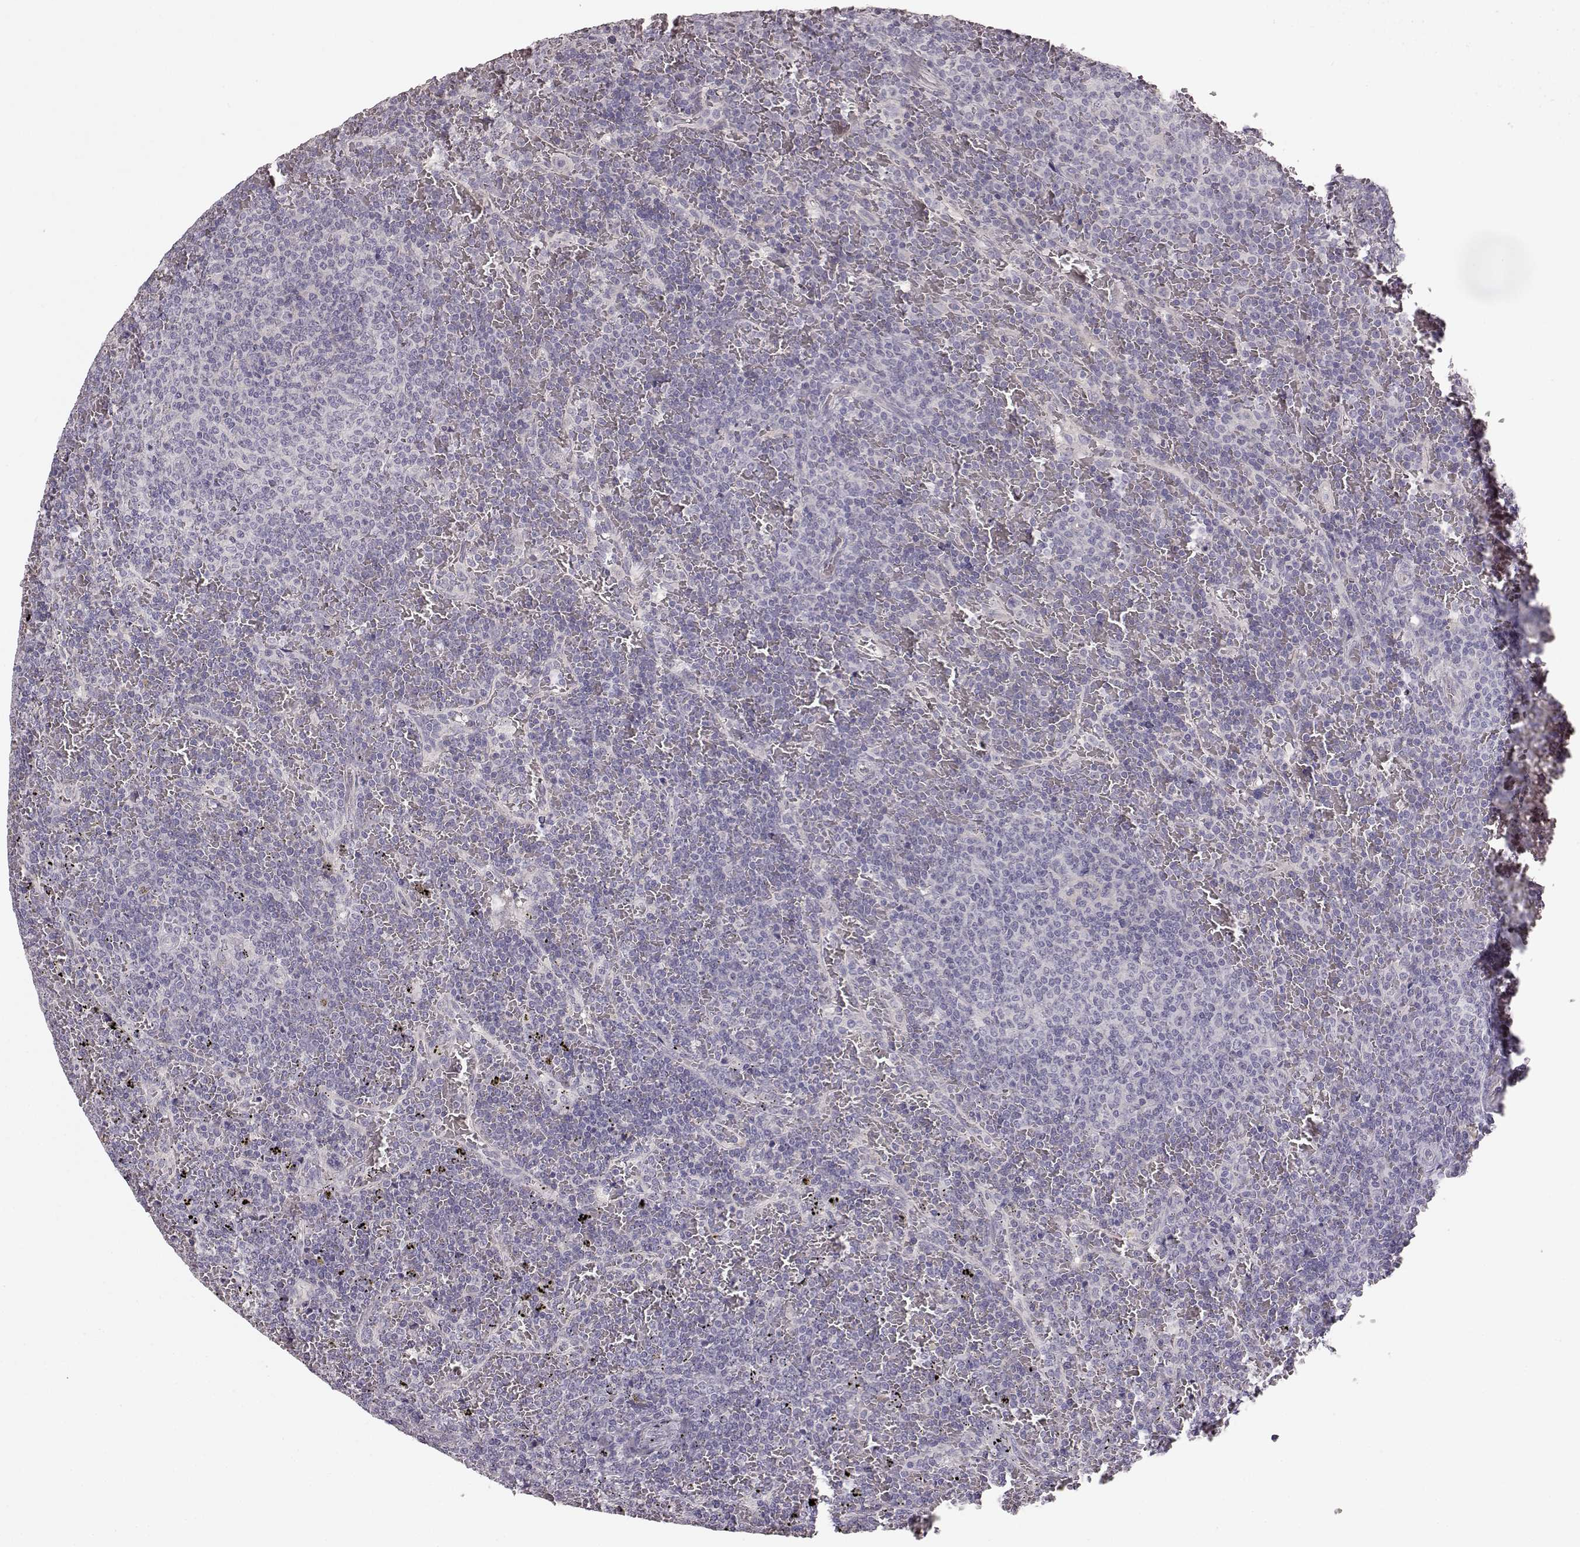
{"staining": {"intensity": "negative", "quantity": "none", "location": "none"}, "tissue": "lymphoma", "cell_type": "Tumor cells", "image_type": "cancer", "snomed": [{"axis": "morphology", "description": "Malignant lymphoma, non-Hodgkin's type, Low grade"}, {"axis": "topography", "description": "Spleen"}], "caption": "An image of lymphoma stained for a protein reveals no brown staining in tumor cells. The staining is performed using DAB (3,3'-diaminobenzidine) brown chromogen with nuclei counter-stained in using hematoxylin.", "gene": "GHR", "patient": {"sex": "female", "age": 77}}